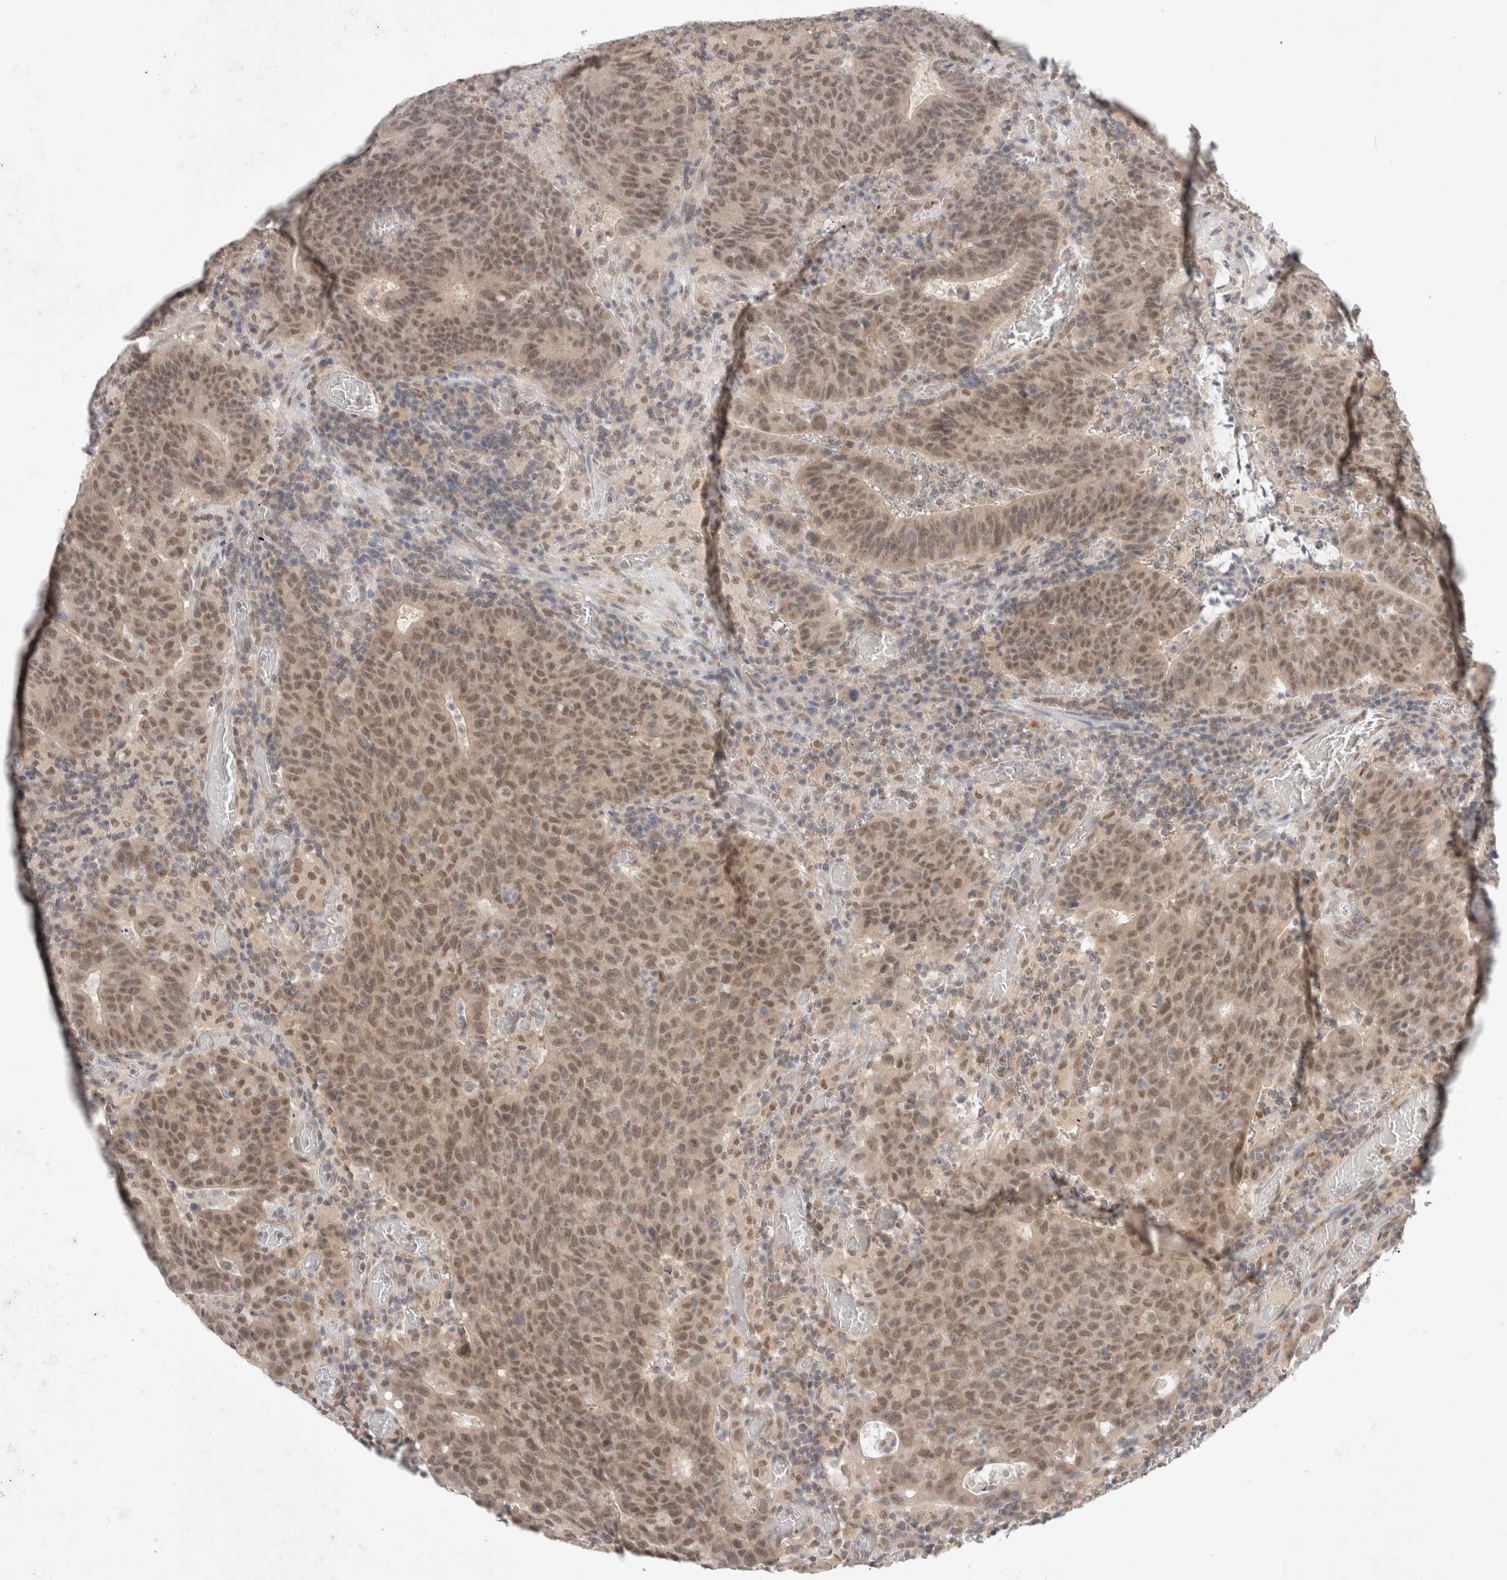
{"staining": {"intensity": "moderate", "quantity": ">75%", "location": "nuclear"}, "tissue": "colorectal cancer", "cell_type": "Tumor cells", "image_type": "cancer", "snomed": [{"axis": "morphology", "description": "Adenocarcinoma, NOS"}, {"axis": "topography", "description": "Colon"}], "caption": "Immunohistochemical staining of colorectal cancer (adenocarcinoma) reveals medium levels of moderate nuclear expression in approximately >75% of tumor cells.", "gene": "FBXO42", "patient": {"sex": "female", "age": 75}}